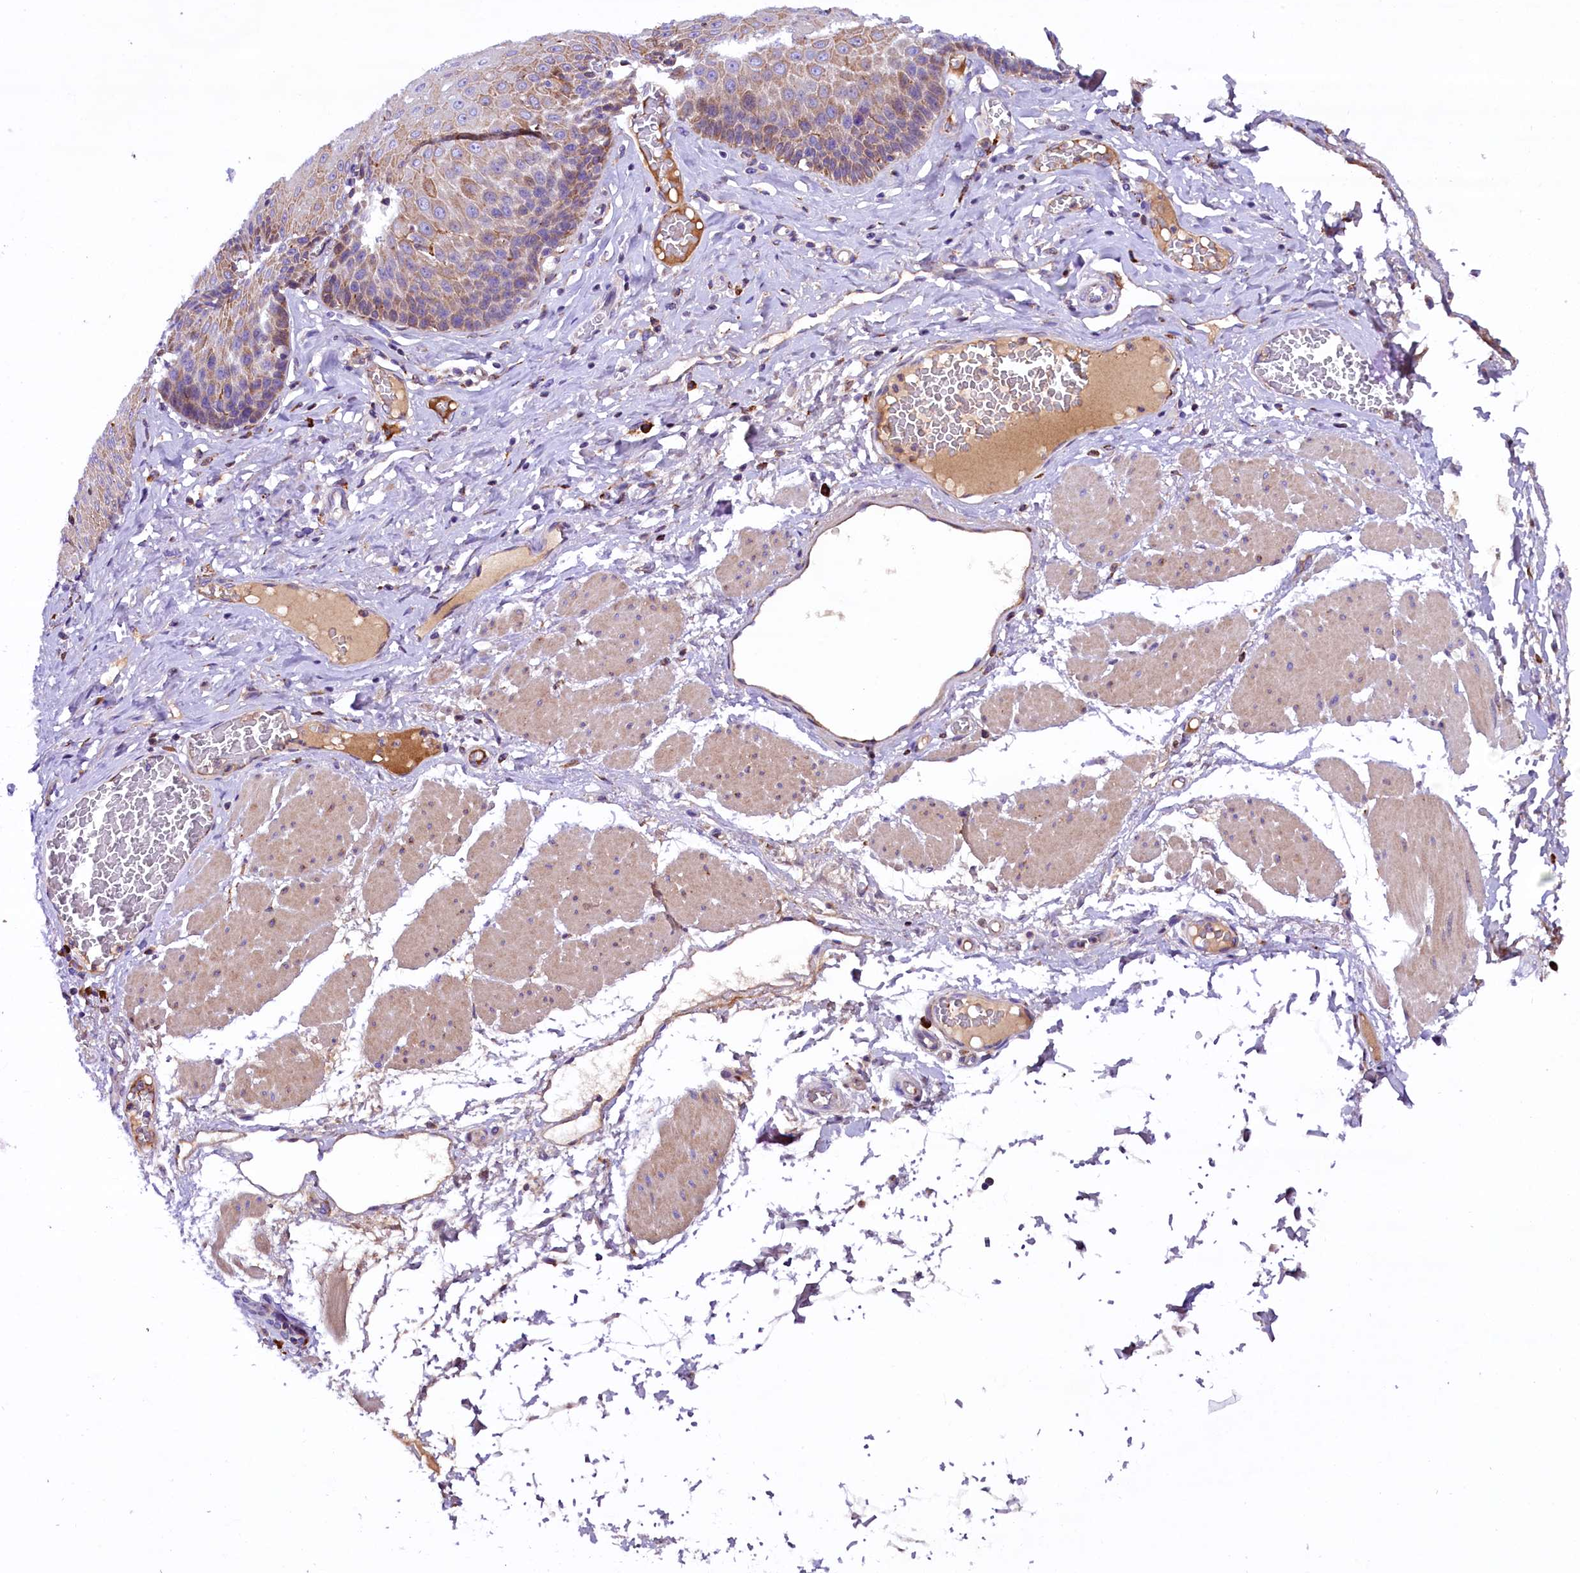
{"staining": {"intensity": "strong", "quantity": "25%-75%", "location": "cytoplasmic/membranous"}, "tissue": "esophagus", "cell_type": "Squamous epithelial cells", "image_type": "normal", "snomed": [{"axis": "morphology", "description": "Normal tissue, NOS"}, {"axis": "topography", "description": "Esophagus"}], "caption": "This is an image of IHC staining of unremarkable esophagus, which shows strong staining in the cytoplasmic/membranous of squamous epithelial cells.", "gene": "CMTR2", "patient": {"sex": "male", "age": 60}}